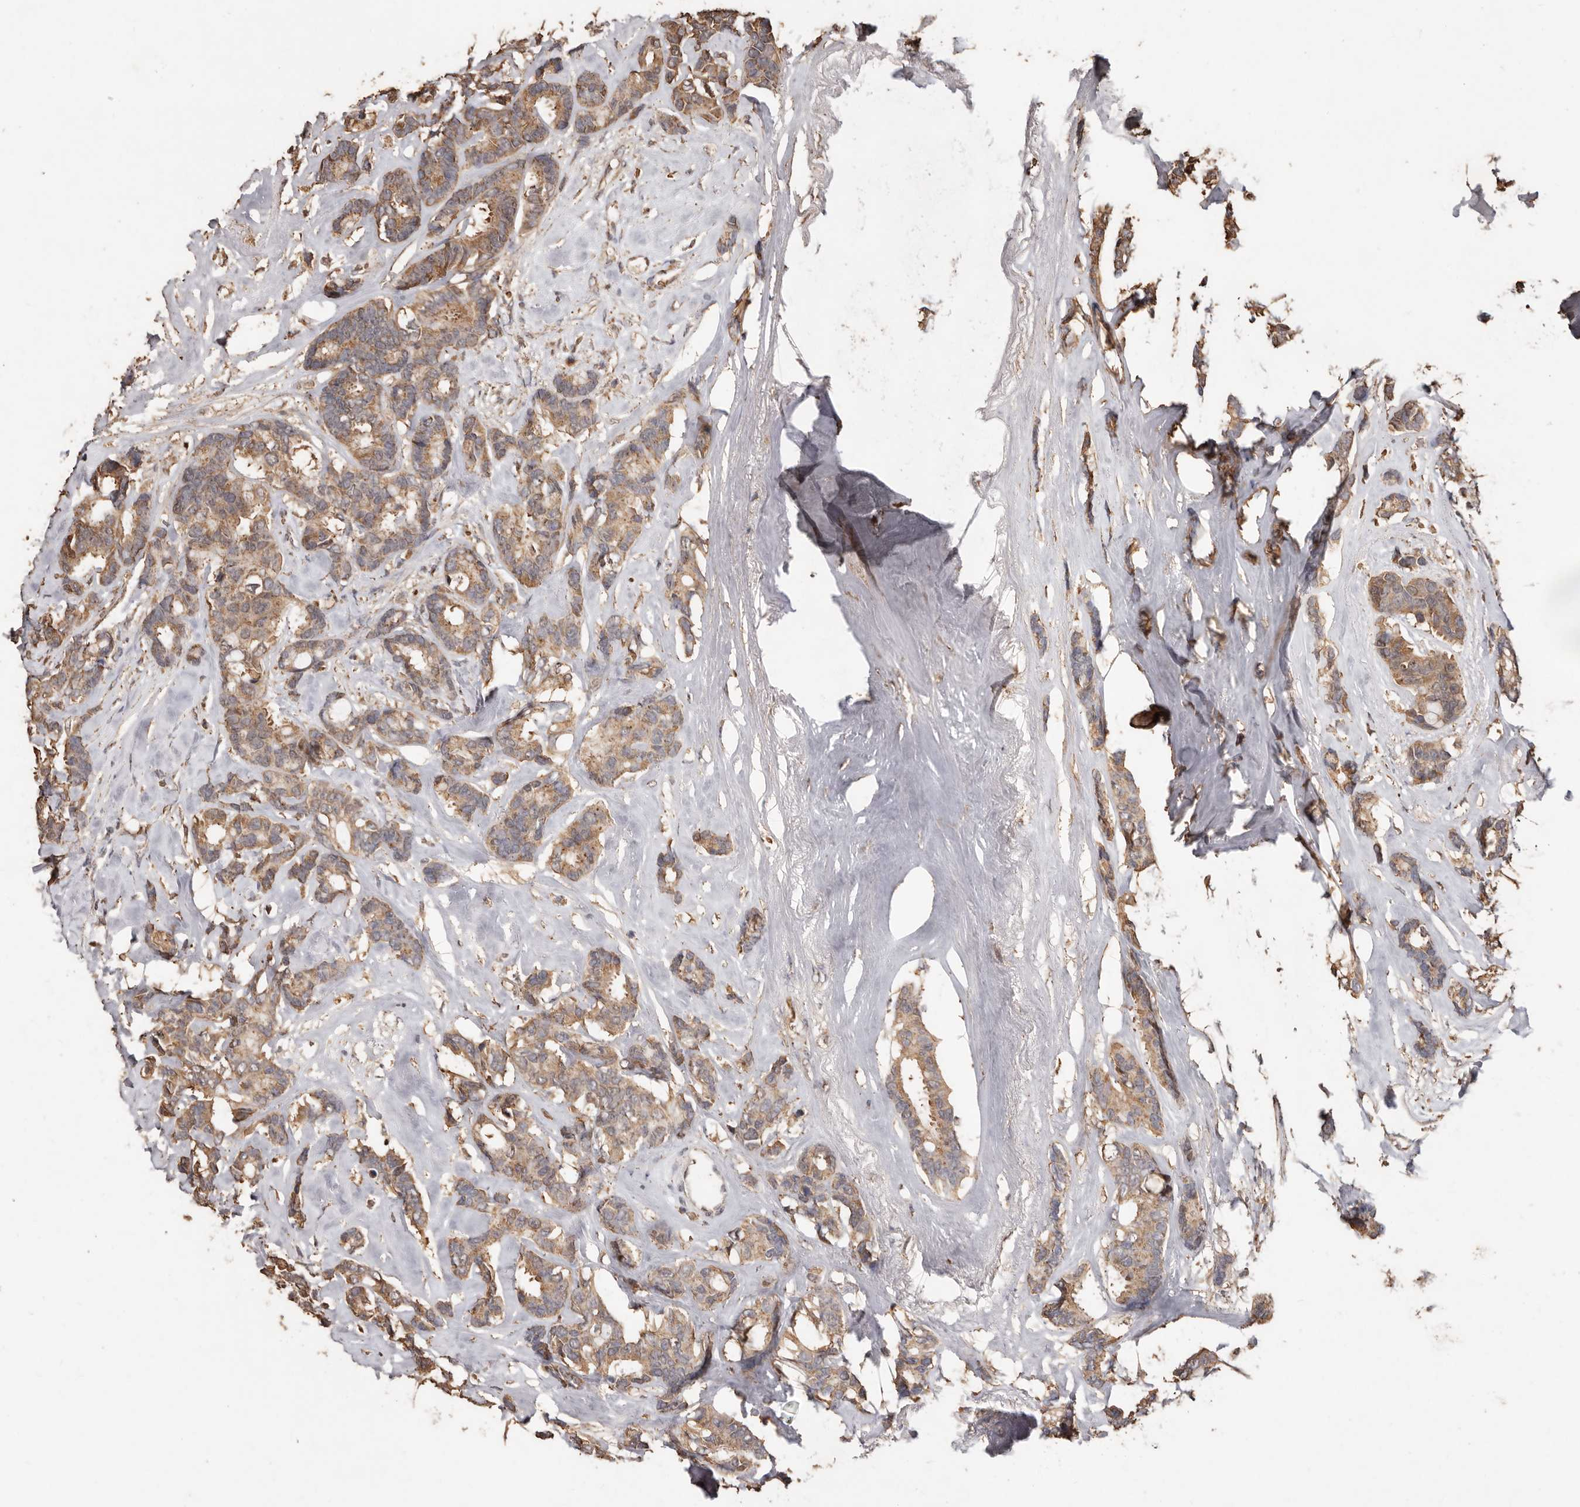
{"staining": {"intensity": "moderate", "quantity": ">75%", "location": "cytoplasmic/membranous"}, "tissue": "breast cancer", "cell_type": "Tumor cells", "image_type": "cancer", "snomed": [{"axis": "morphology", "description": "Duct carcinoma"}, {"axis": "topography", "description": "Breast"}], "caption": "Tumor cells exhibit medium levels of moderate cytoplasmic/membranous staining in approximately >75% of cells in human breast cancer.", "gene": "GRAMD2A", "patient": {"sex": "female", "age": 87}}